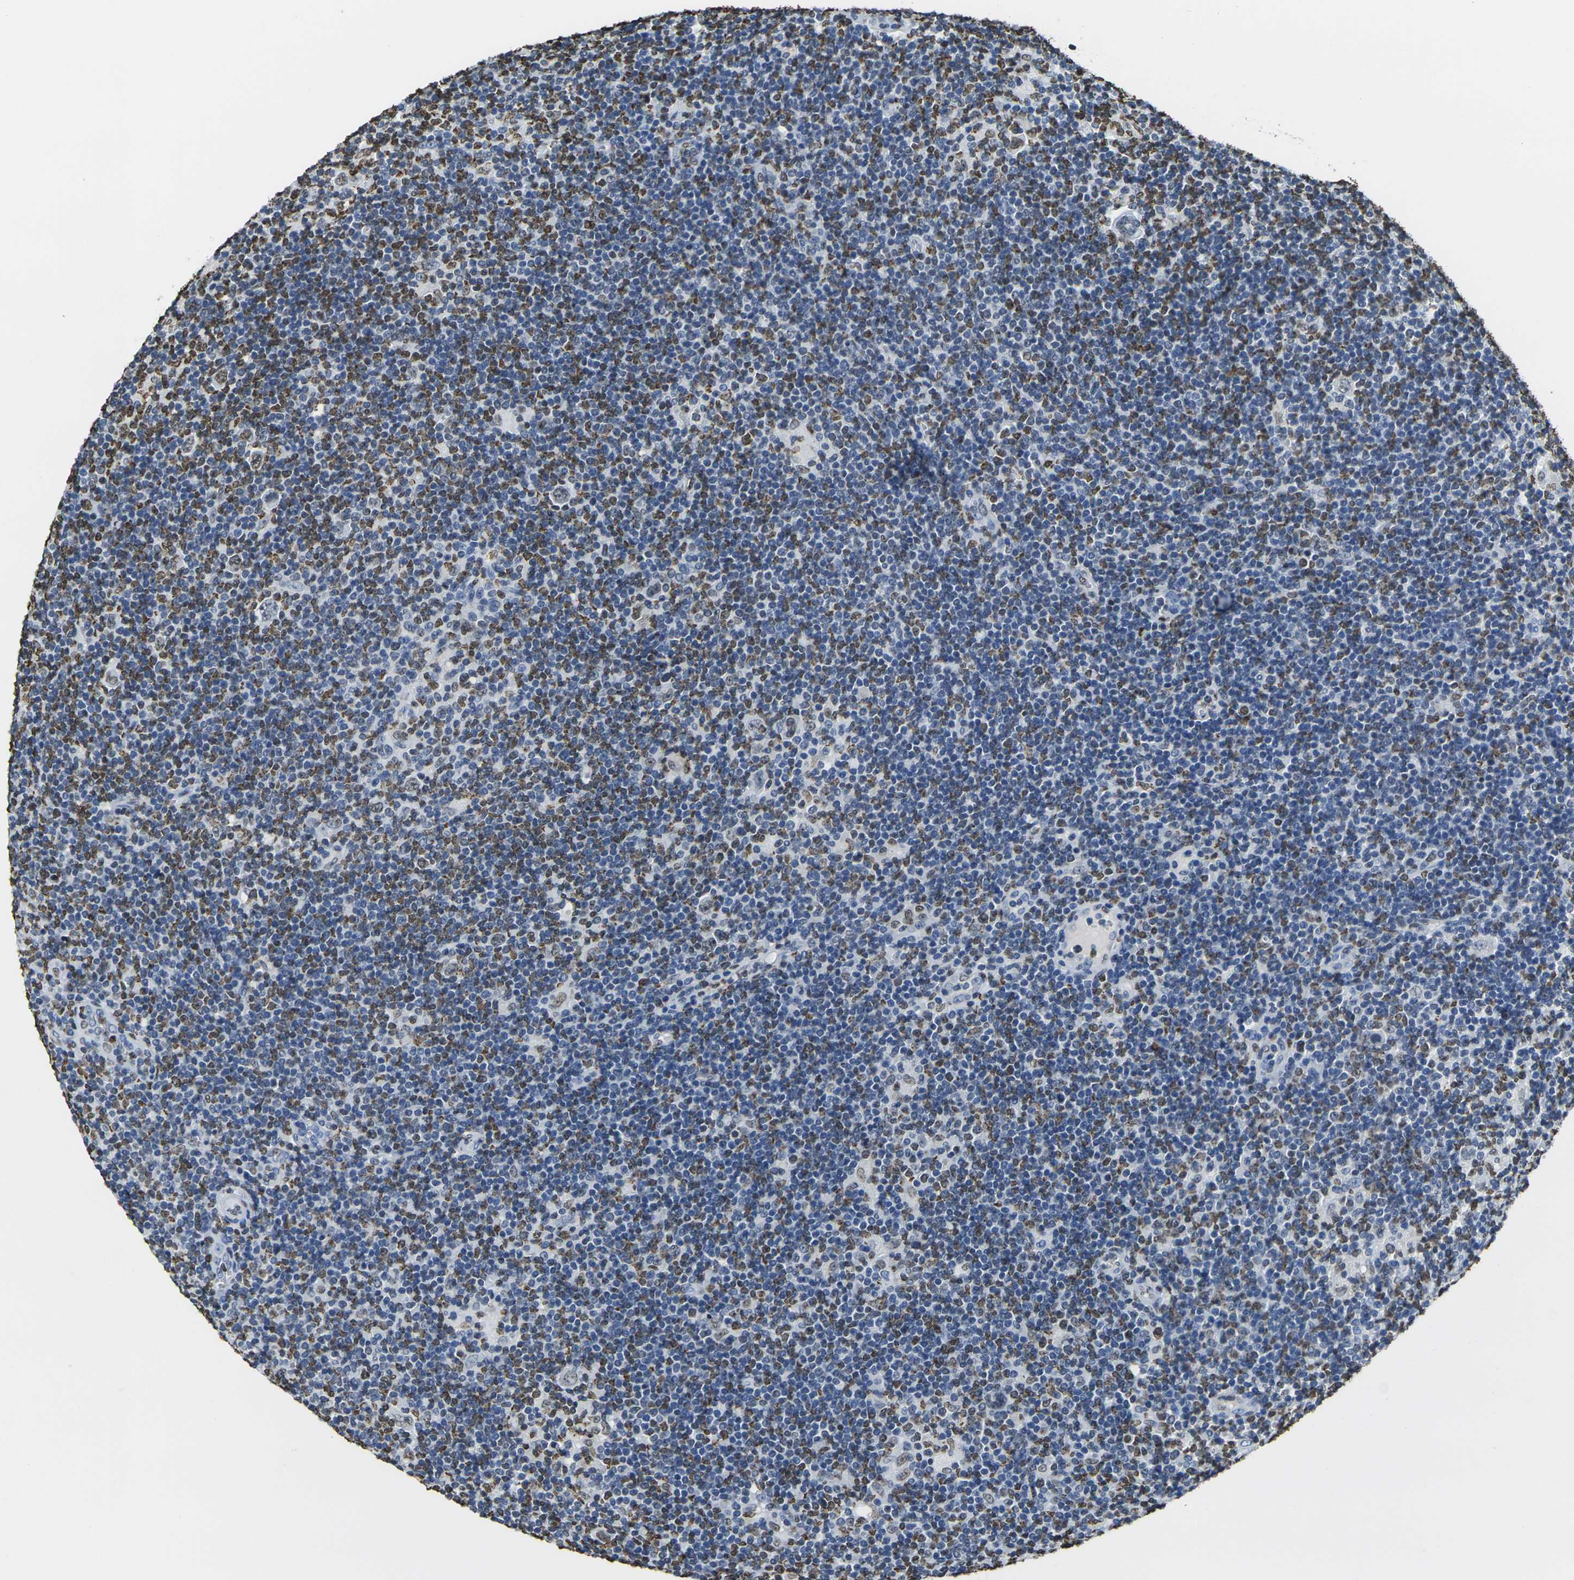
{"staining": {"intensity": "negative", "quantity": "none", "location": "none"}, "tissue": "lymphoma", "cell_type": "Tumor cells", "image_type": "cancer", "snomed": [{"axis": "morphology", "description": "Hodgkin's disease, NOS"}, {"axis": "topography", "description": "Lymph node"}], "caption": "This is an IHC photomicrograph of human lymphoma. There is no positivity in tumor cells.", "gene": "DRAXIN", "patient": {"sex": "female", "age": 57}}